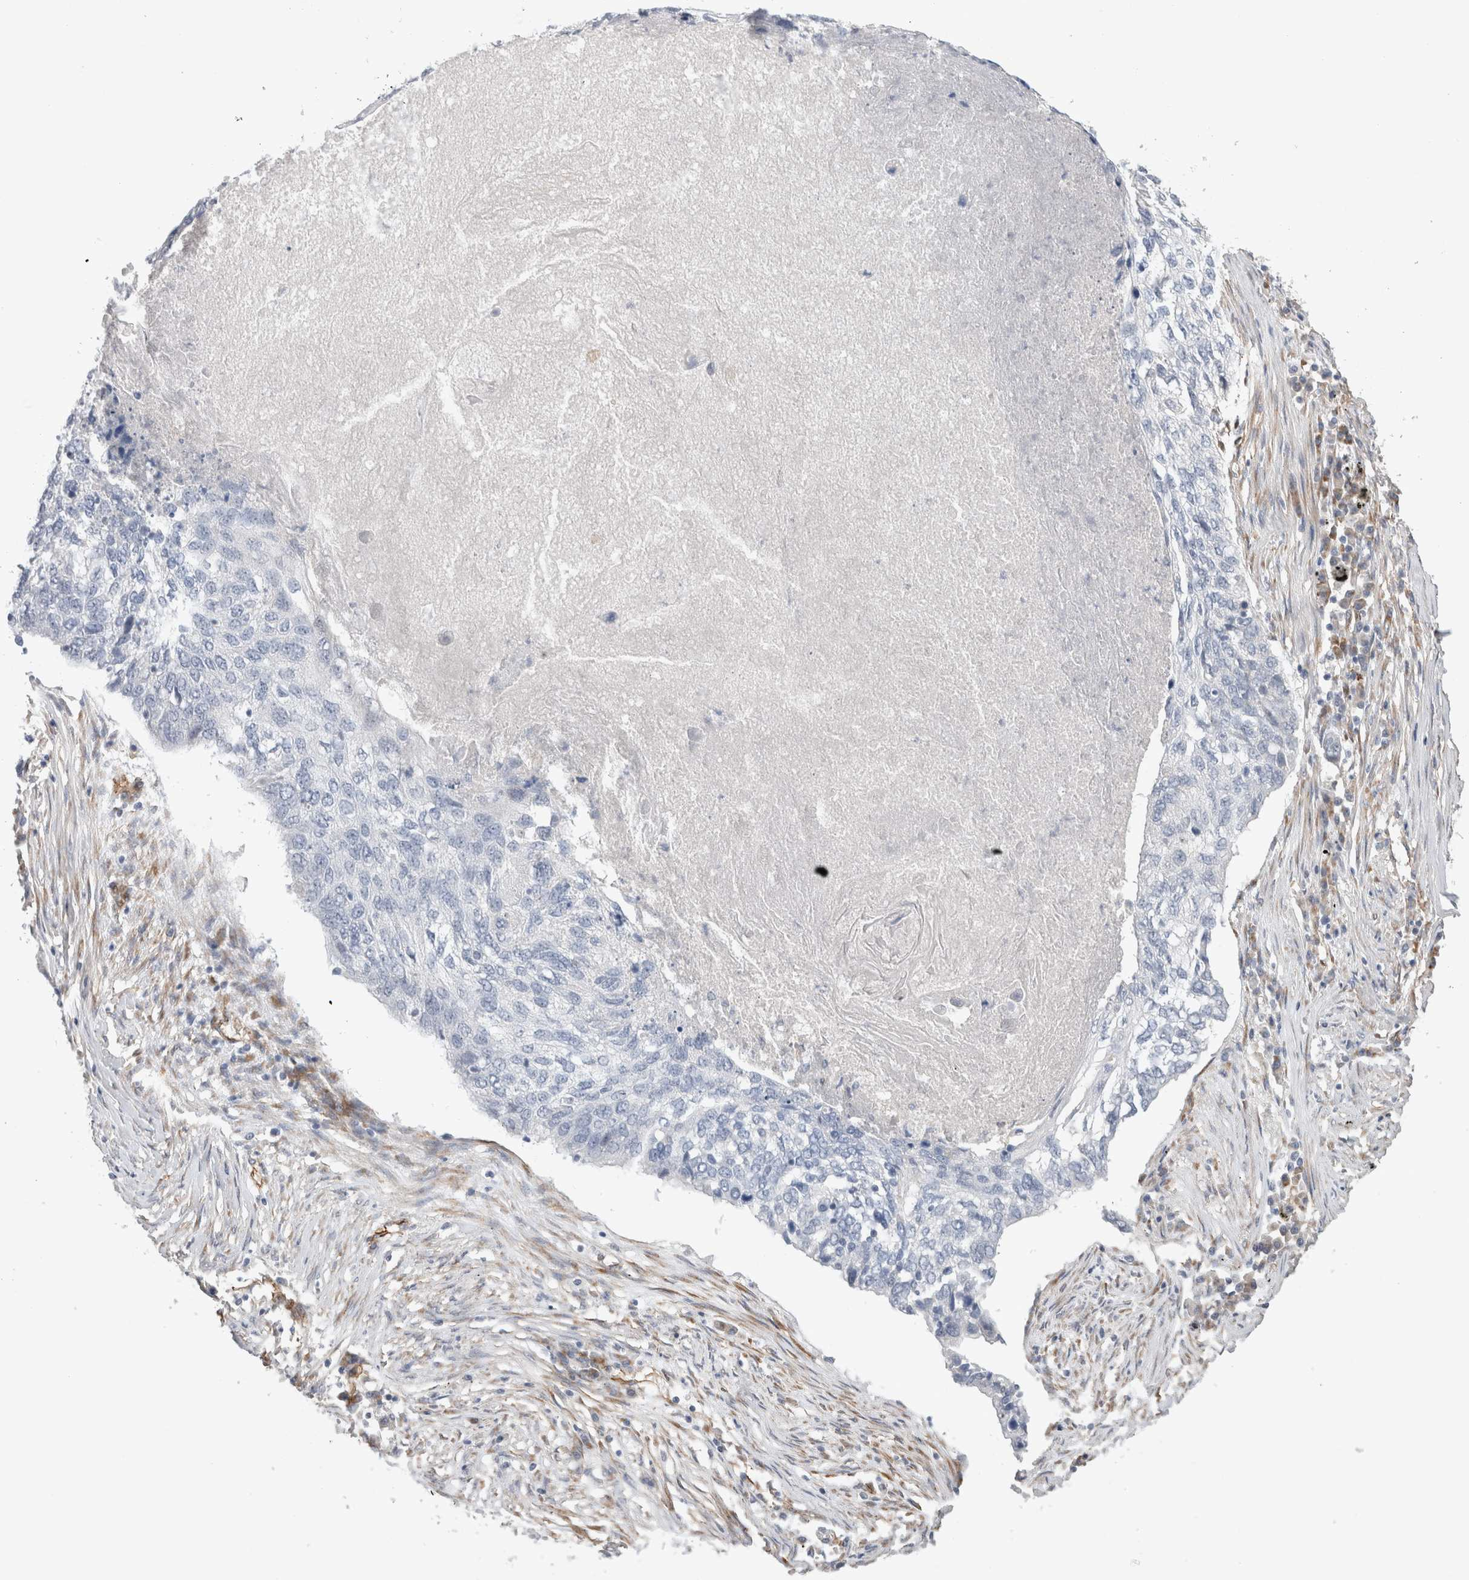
{"staining": {"intensity": "negative", "quantity": "none", "location": "none"}, "tissue": "lung cancer", "cell_type": "Tumor cells", "image_type": "cancer", "snomed": [{"axis": "morphology", "description": "Squamous cell carcinoma, NOS"}, {"axis": "topography", "description": "Lung"}], "caption": "The histopathology image demonstrates no staining of tumor cells in lung squamous cell carcinoma.", "gene": "CAAP1", "patient": {"sex": "female", "age": 63}}